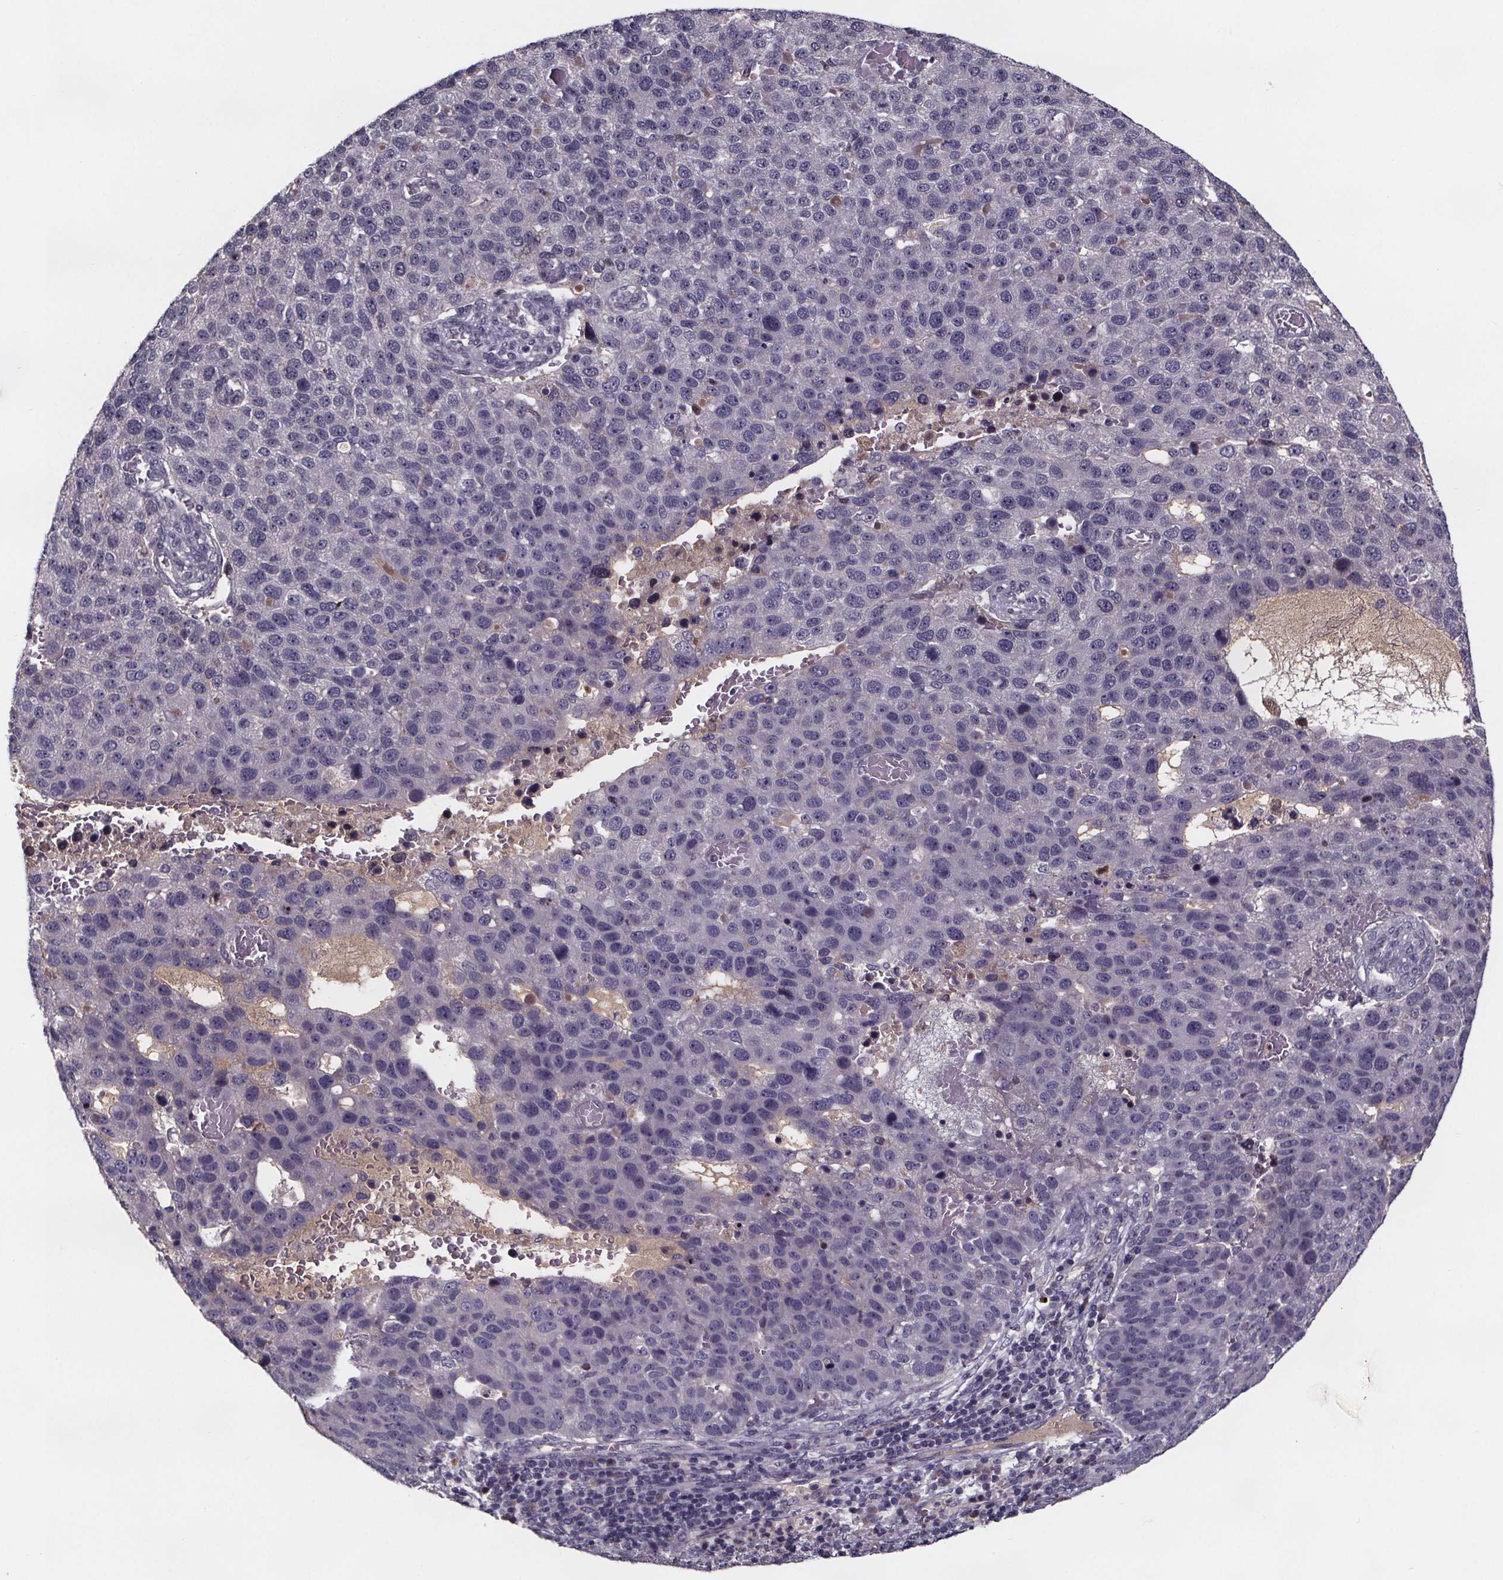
{"staining": {"intensity": "negative", "quantity": "none", "location": "none"}, "tissue": "pancreatic cancer", "cell_type": "Tumor cells", "image_type": "cancer", "snomed": [{"axis": "morphology", "description": "Adenocarcinoma, NOS"}, {"axis": "topography", "description": "Pancreas"}], "caption": "Image shows no protein positivity in tumor cells of pancreatic adenocarcinoma tissue.", "gene": "NPHP4", "patient": {"sex": "female", "age": 61}}